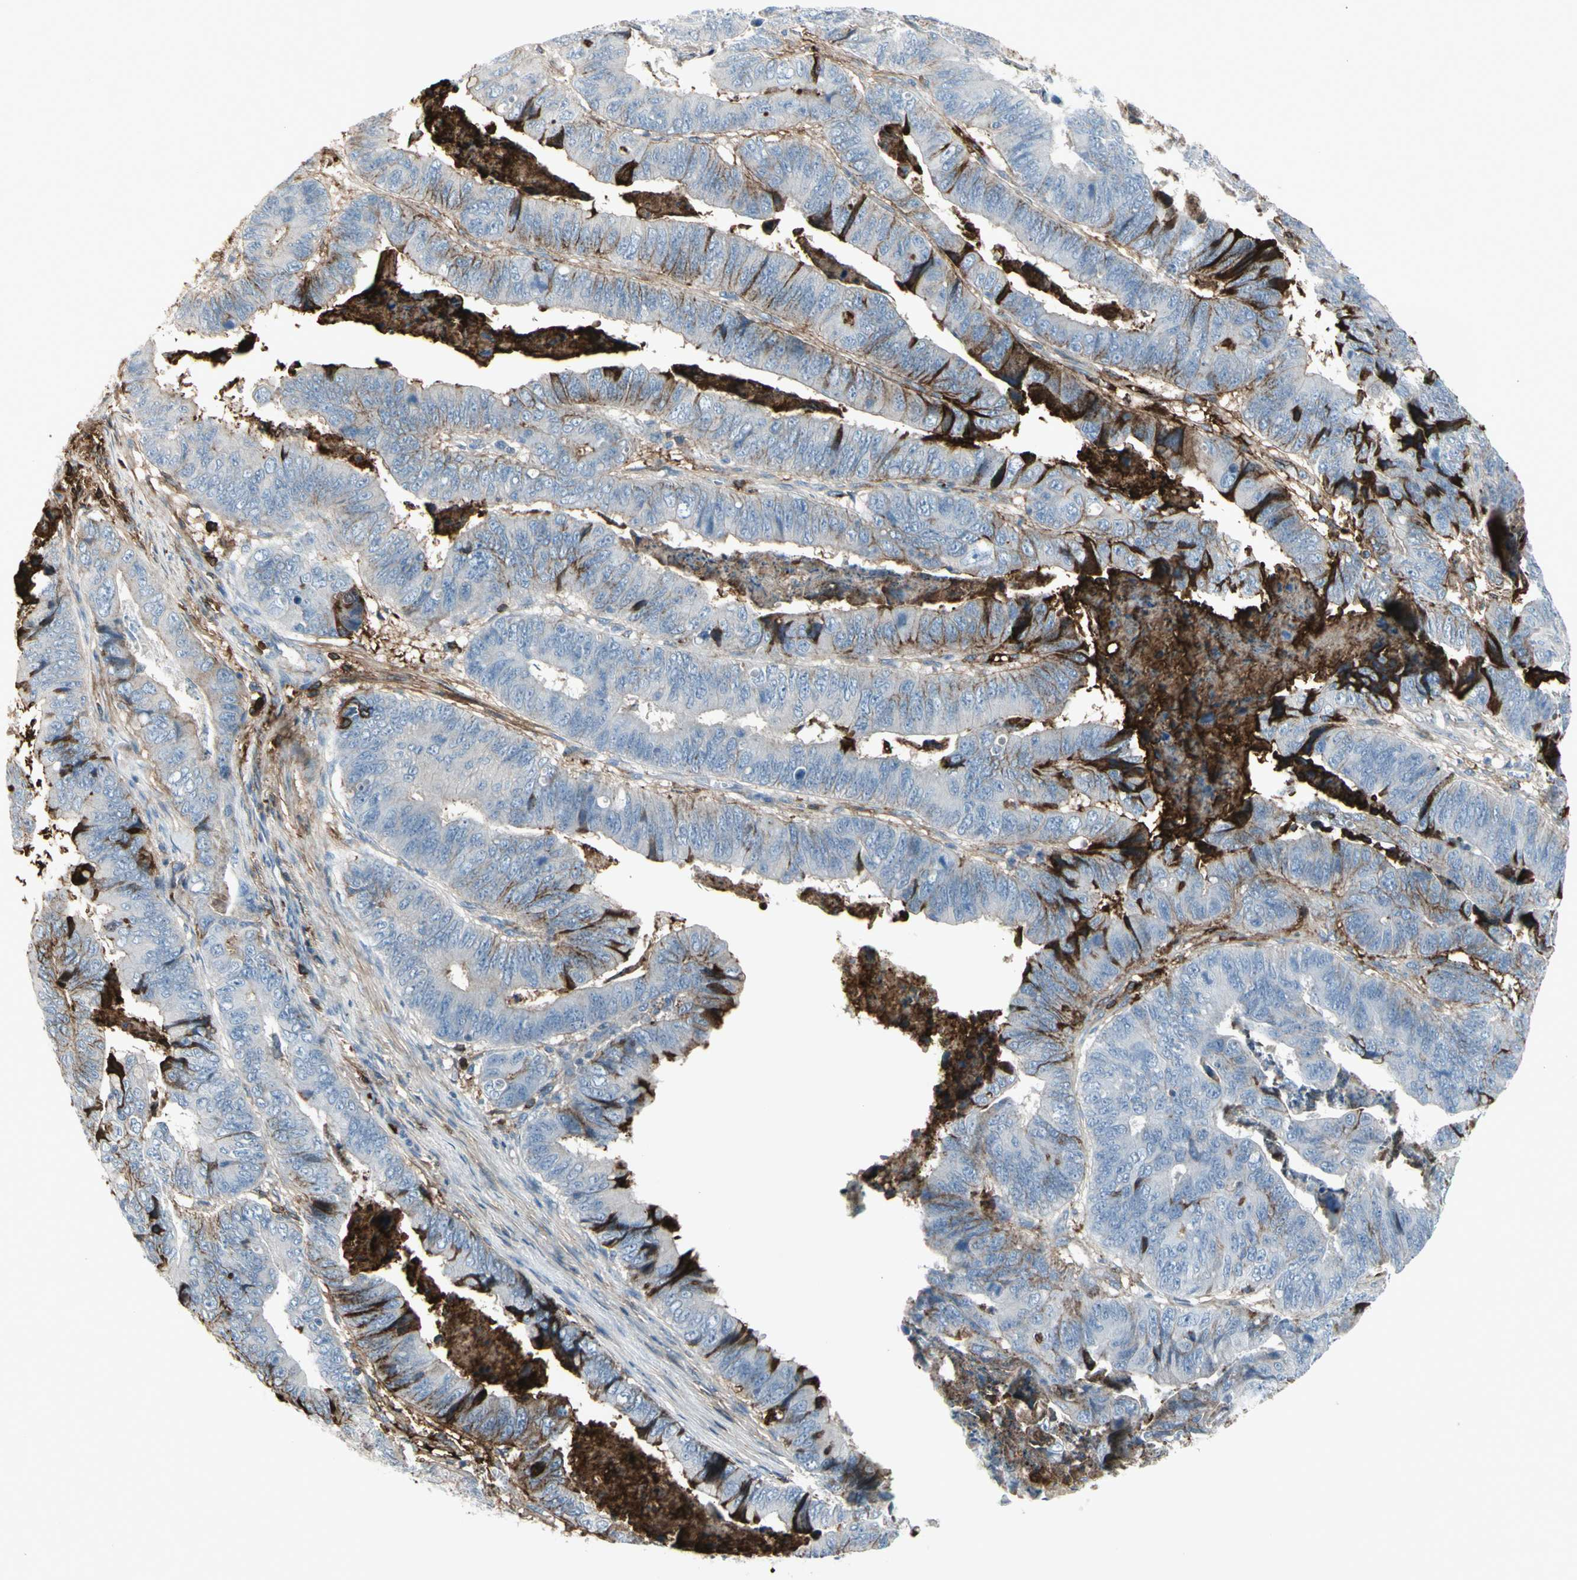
{"staining": {"intensity": "strong", "quantity": "<25%", "location": "cytoplasmic/membranous"}, "tissue": "stomach cancer", "cell_type": "Tumor cells", "image_type": "cancer", "snomed": [{"axis": "morphology", "description": "Adenocarcinoma, NOS"}, {"axis": "topography", "description": "Stomach, lower"}], "caption": "Brown immunohistochemical staining in human stomach cancer reveals strong cytoplasmic/membranous staining in approximately <25% of tumor cells. (DAB (3,3'-diaminobenzidine) IHC with brightfield microscopy, high magnification).", "gene": "IGHG1", "patient": {"sex": "male", "age": 77}}